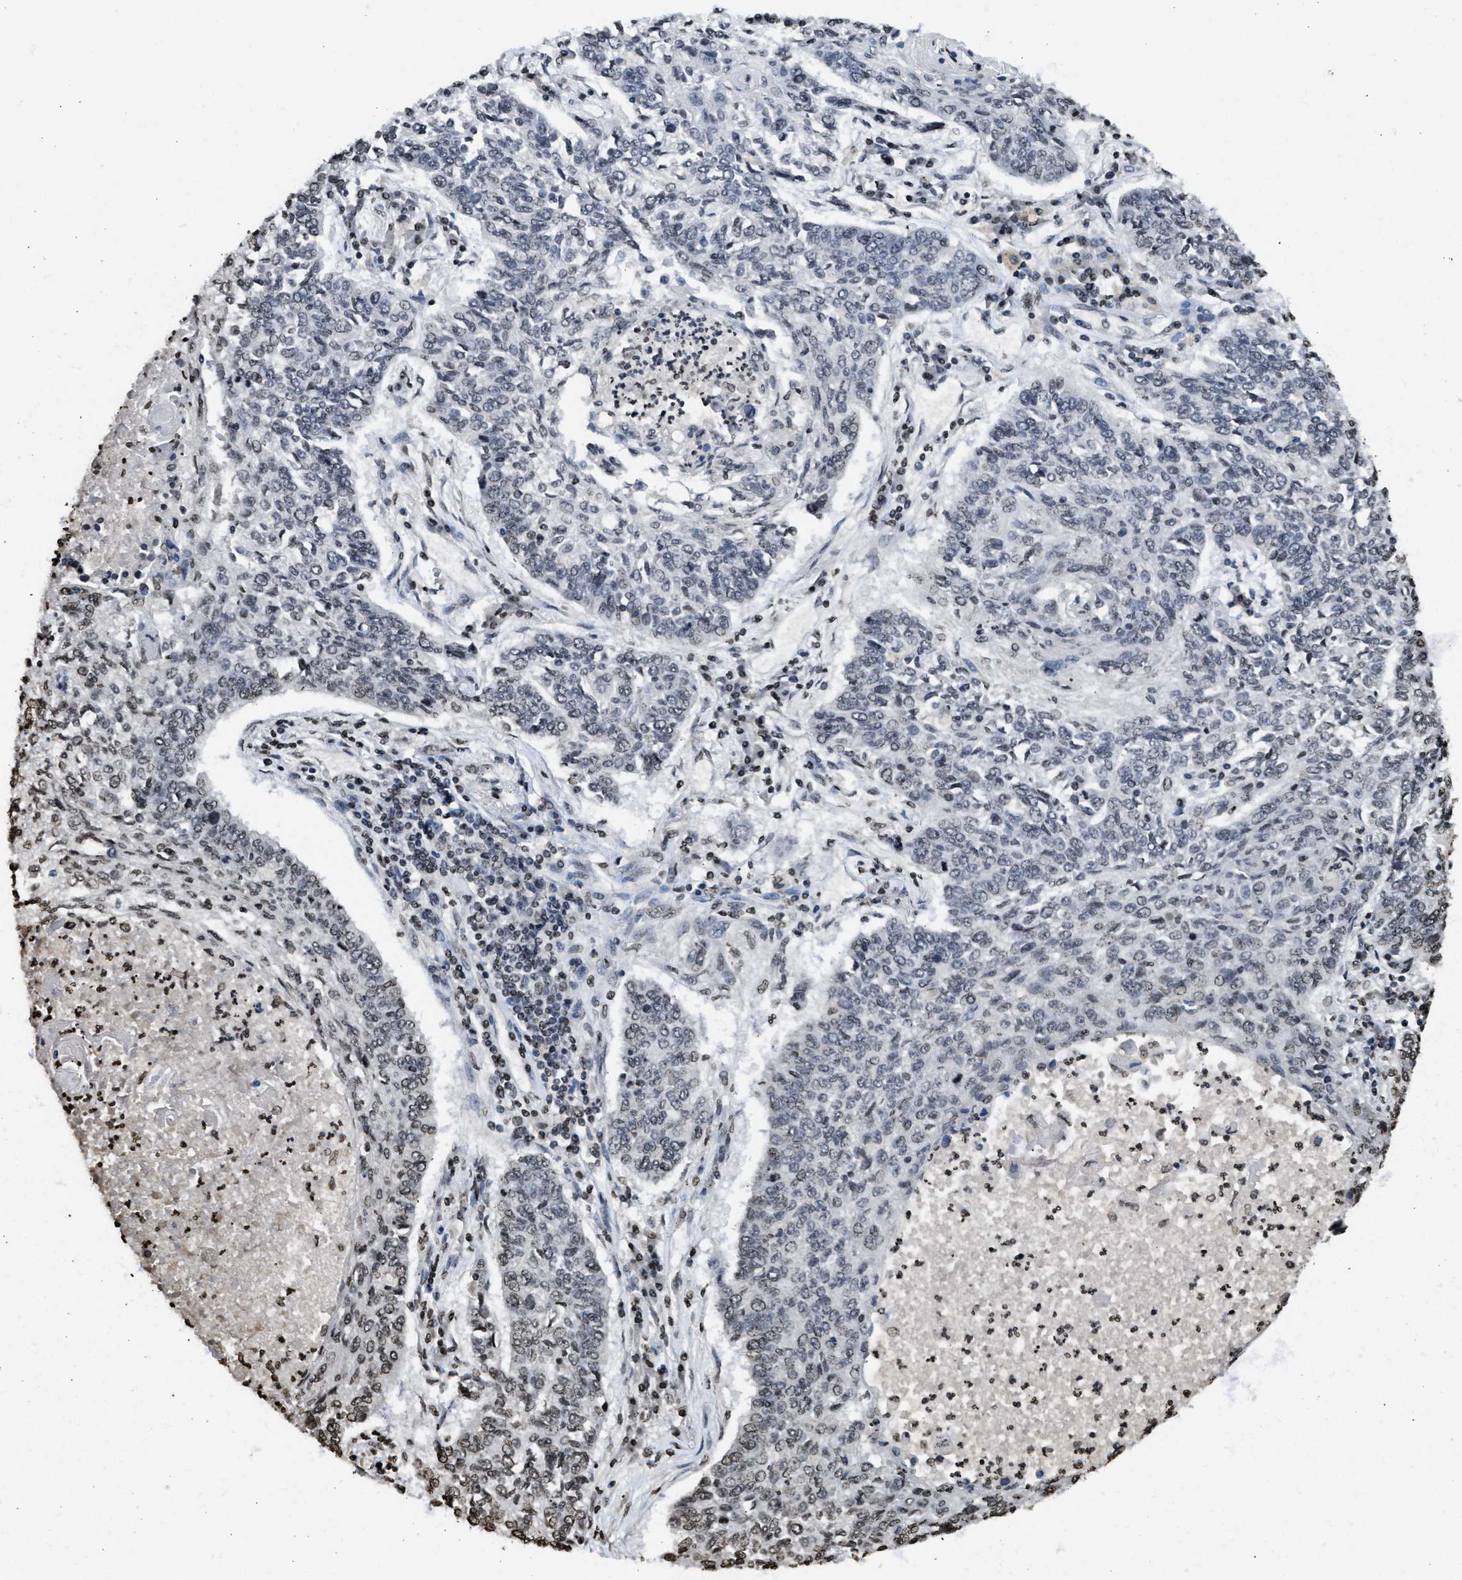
{"staining": {"intensity": "weak", "quantity": "<25%", "location": "nuclear"}, "tissue": "lung cancer", "cell_type": "Tumor cells", "image_type": "cancer", "snomed": [{"axis": "morphology", "description": "Normal tissue, NOS"}, {"axis": "morphology", "description": "Squamous cell carcinoma, NOS"}, {"axis": "topography", "description": "Cartilage tissue"}, {"axis": "topography", "description": "Bronchus"}, {"axis": "topography", "description": "Lung"}], "caption": "The IHC image has no significant positivity in tumor cells of lung squamous cell carcinoma tissue.", "gene": "RRAGC", "patient": {"sex": "female", "age": 49}}